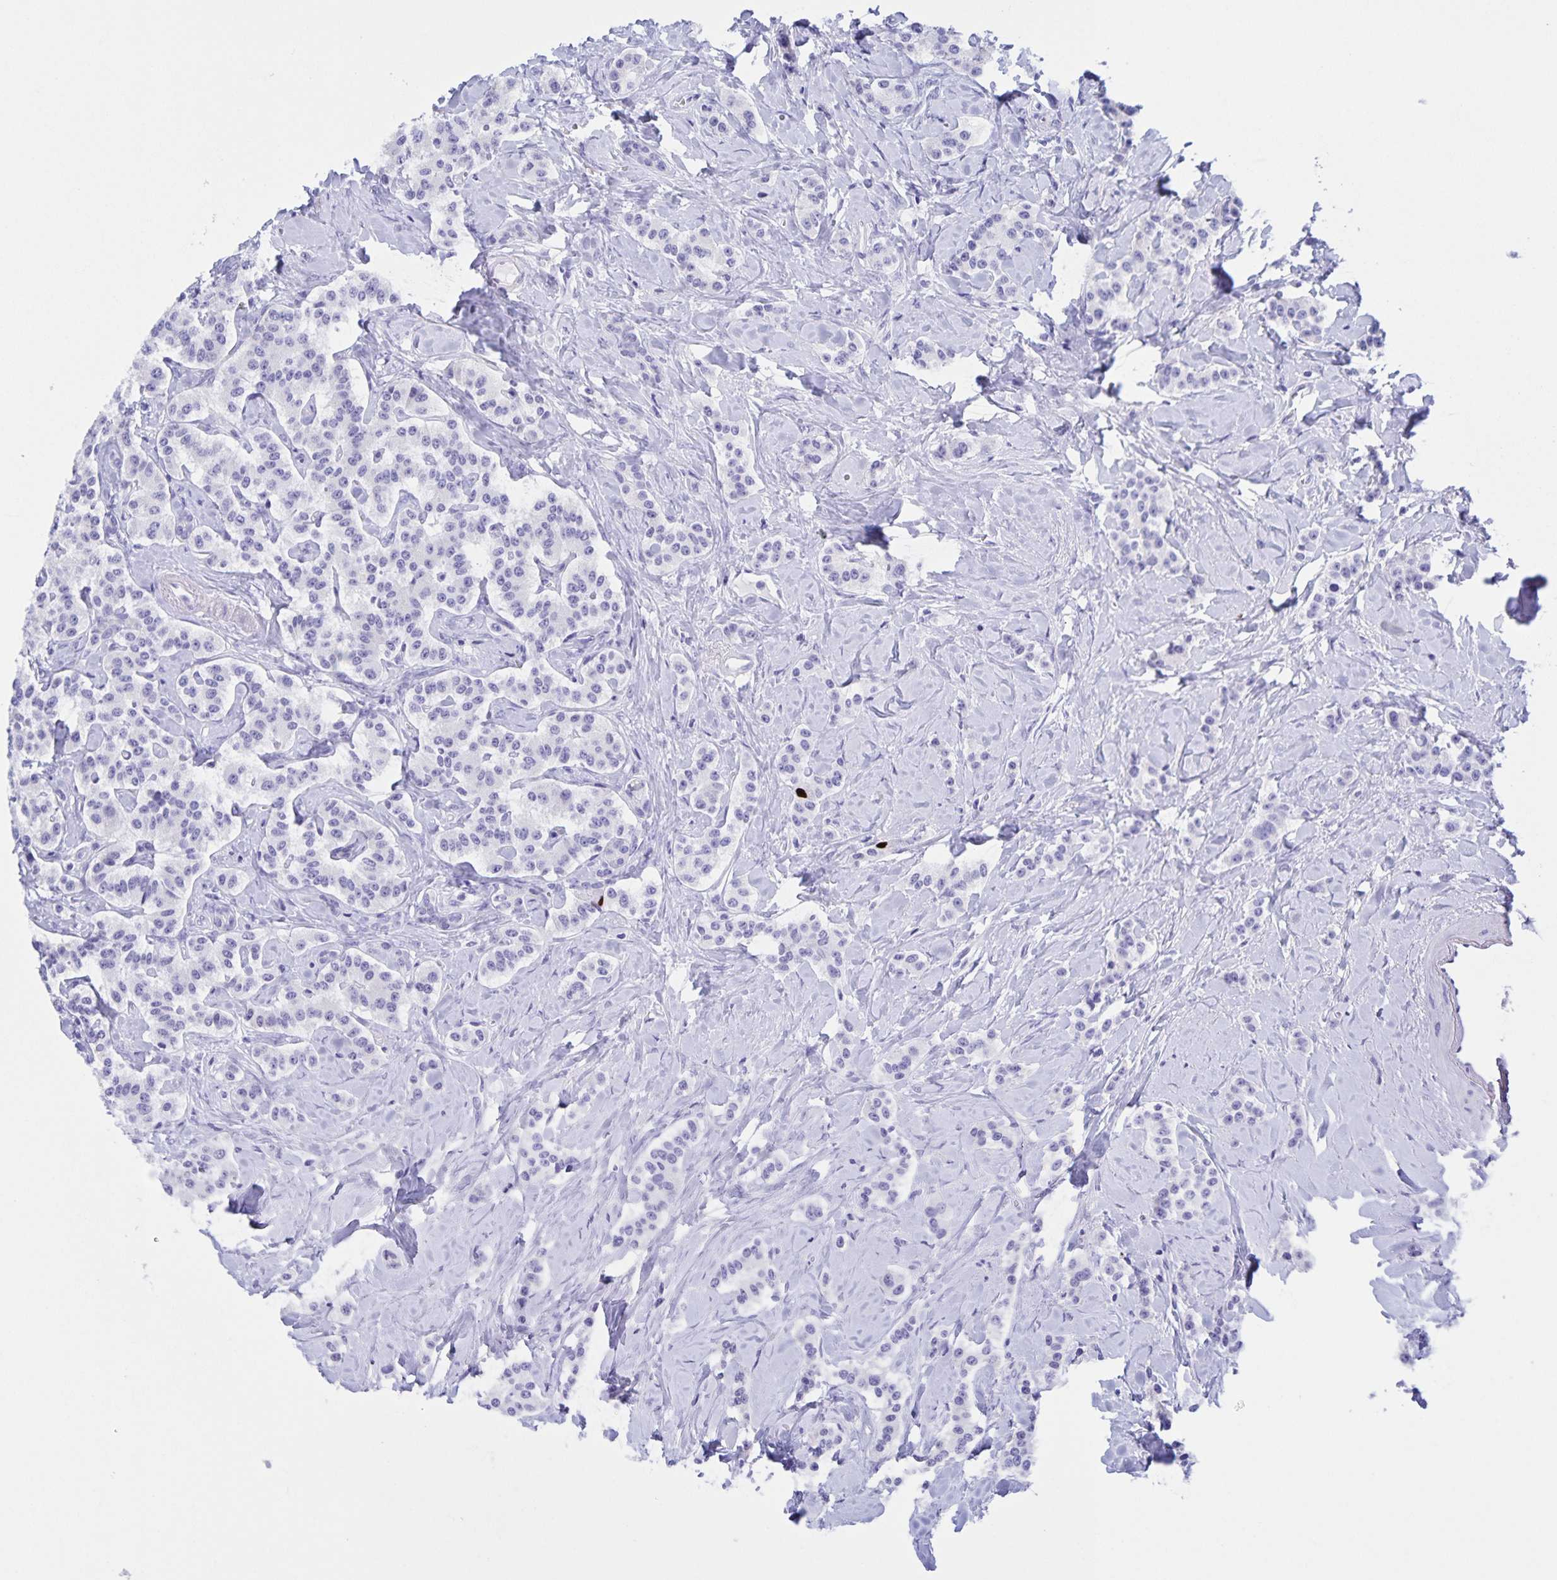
{"staining": {"intensity": "negative", "quantity": "none", "location": "none"}, "tissue": "carcinoid", "cell_type": "Tumor cells", "image_type": "cancer", "snomed": [{"axis": "morphology", "description": "Normal tissue, NOS"}, {"axis": "morphology", "description": "Carcinoid, malignant, NOS"}, {"axis": "topography", "description": "Pancreas"}], "caption": "IHC of human malignant carcinoid demonstrates no staining in tumor cells.", "gene": "TGIF2LX", "patient": {"sex": "male", "age": 36}}